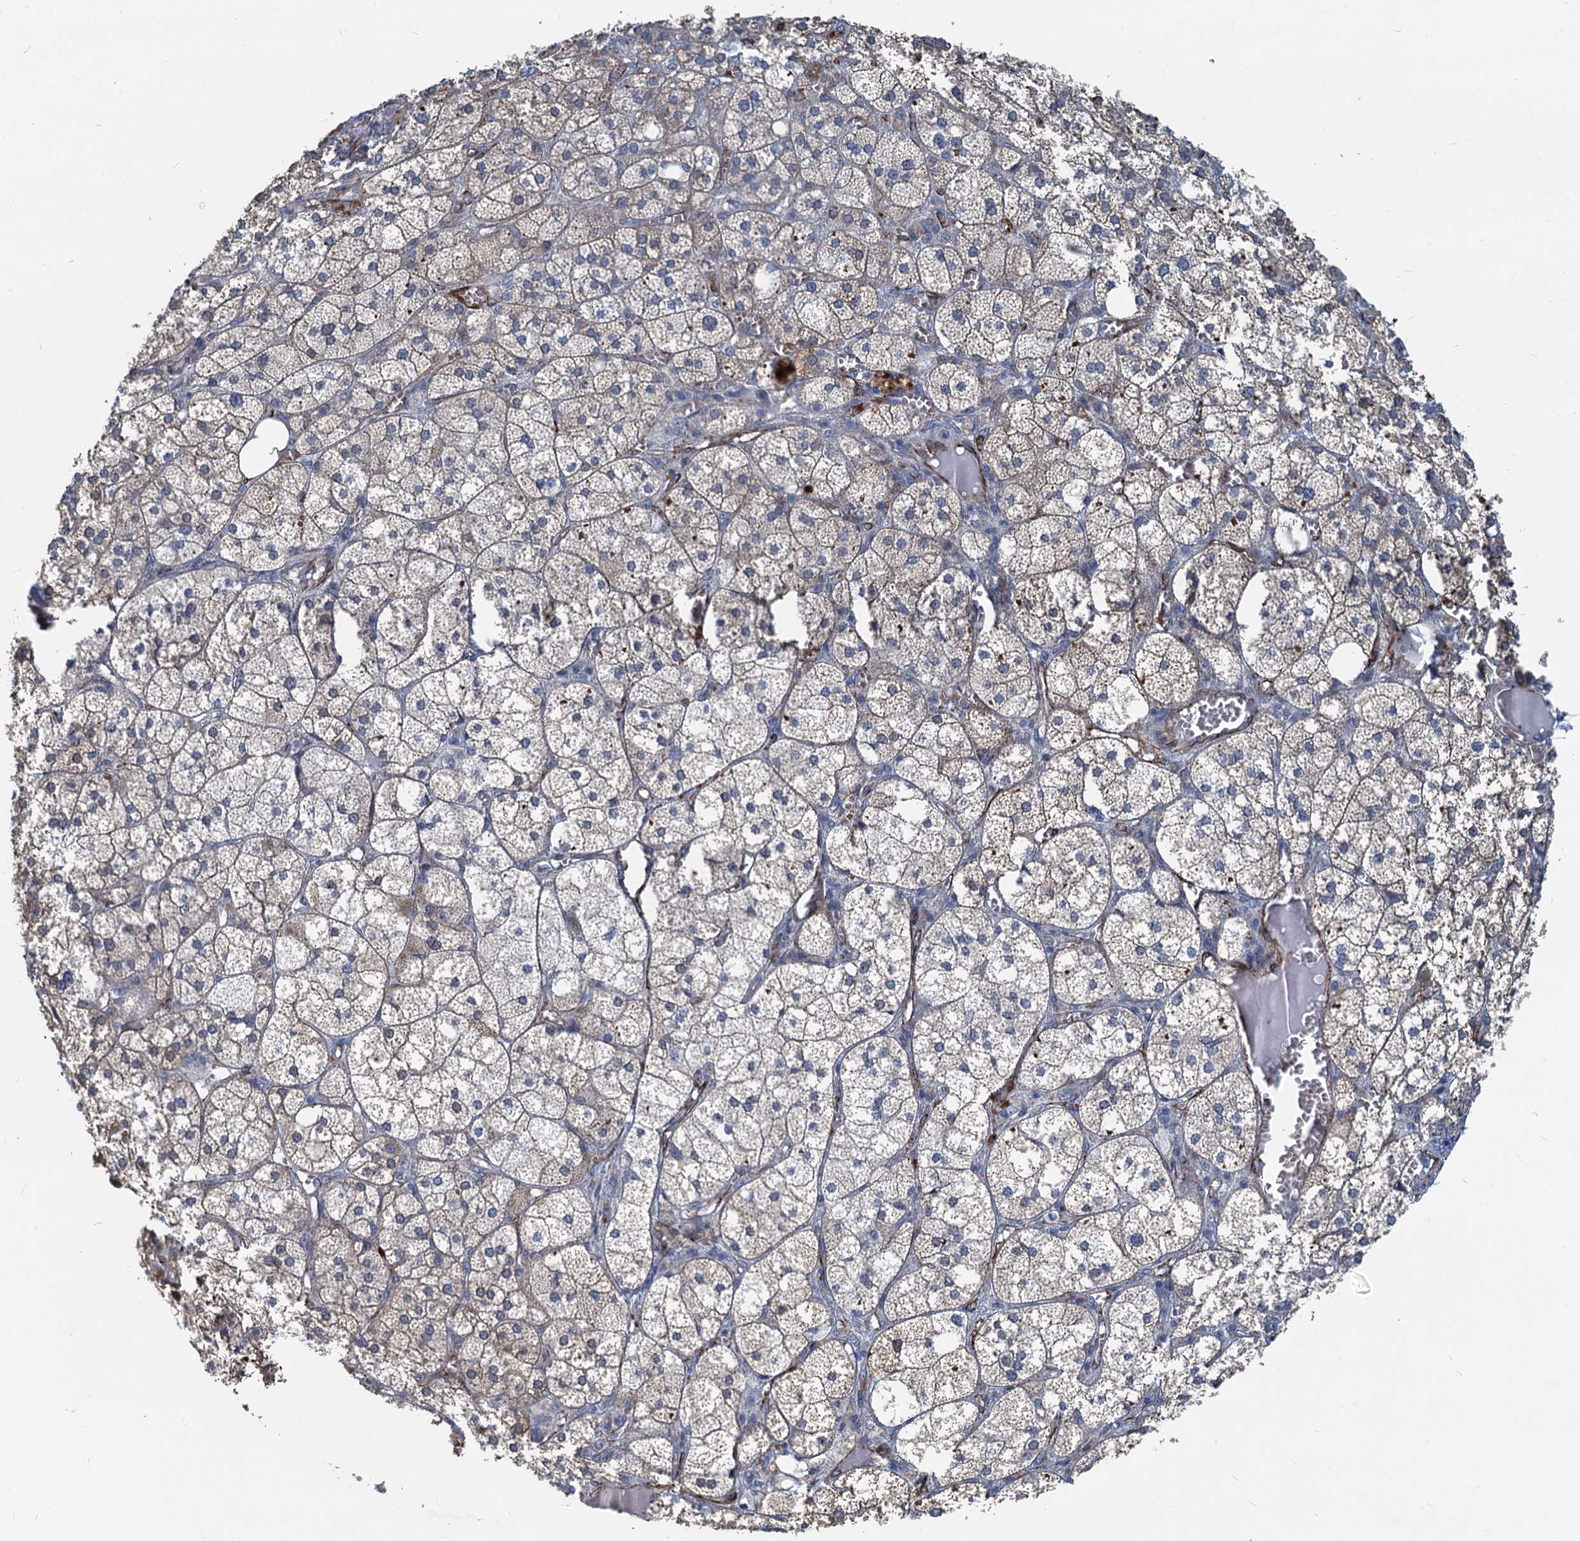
{"staining": {"intensity": "moderate", "quantity": "25%-75%", "location": "cytoplasmic/membranous"}, "tissue": "adrenal gland", "cell_type": "Glandular cells", "image_type": "normal", "snomed": [{"axis": "morphology", "description": "Normal tissue, NOS"}, {"axis": "topography", "description": "Adrenal gland"}], "caption": "Human adrenal gland stained with a brown dye shows moderate cytoplasmic/membranous positive staining in approximately 25%-75% of glandular cells.", "gene": "ASXL3", "patient": {"sex": "female", "age": 61}}